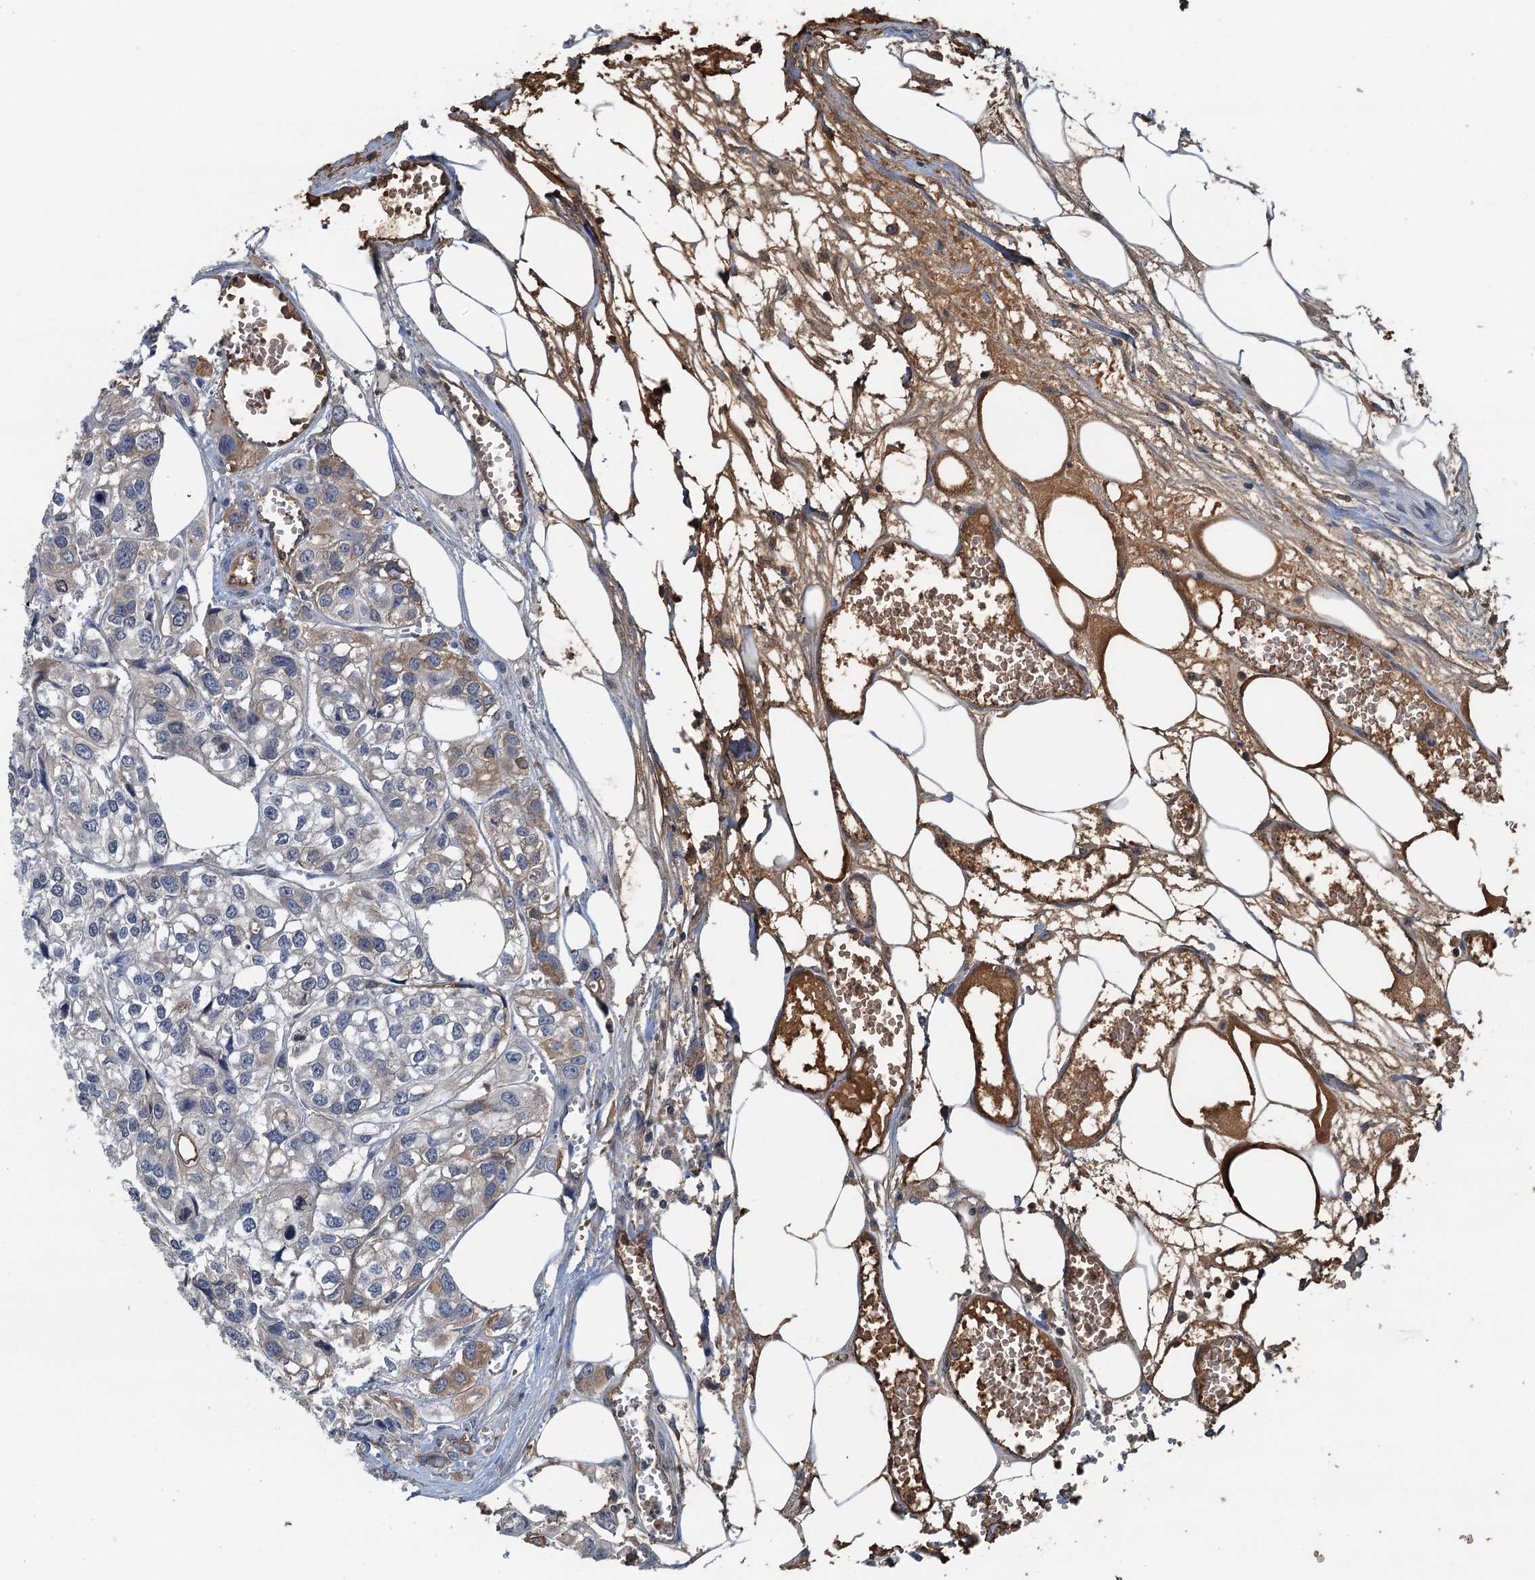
{"staining": {"intensity": "negative", "quantity": "none", "location": "none"}, "tissue": "urothelial cancer", "cell_type": "Tumor cells", "image_type": "cancer", "snomed": [{"axis": "morphology", "description": "Urothelial carcinoma, High grade"}, {"axis": "topography", "description": "Urinary bladder"}], "caption": "Tumor cells are negative for brown protein staining in high-grade urothelial carcinoma. Brightfield microscopy of immunohistochemistry (IHC) stained with DAB (brown) and hematoxylin (blue), captured at high magnification.", "gene": "LSM14B", "patient": {"sex": "male", "age": 67}}